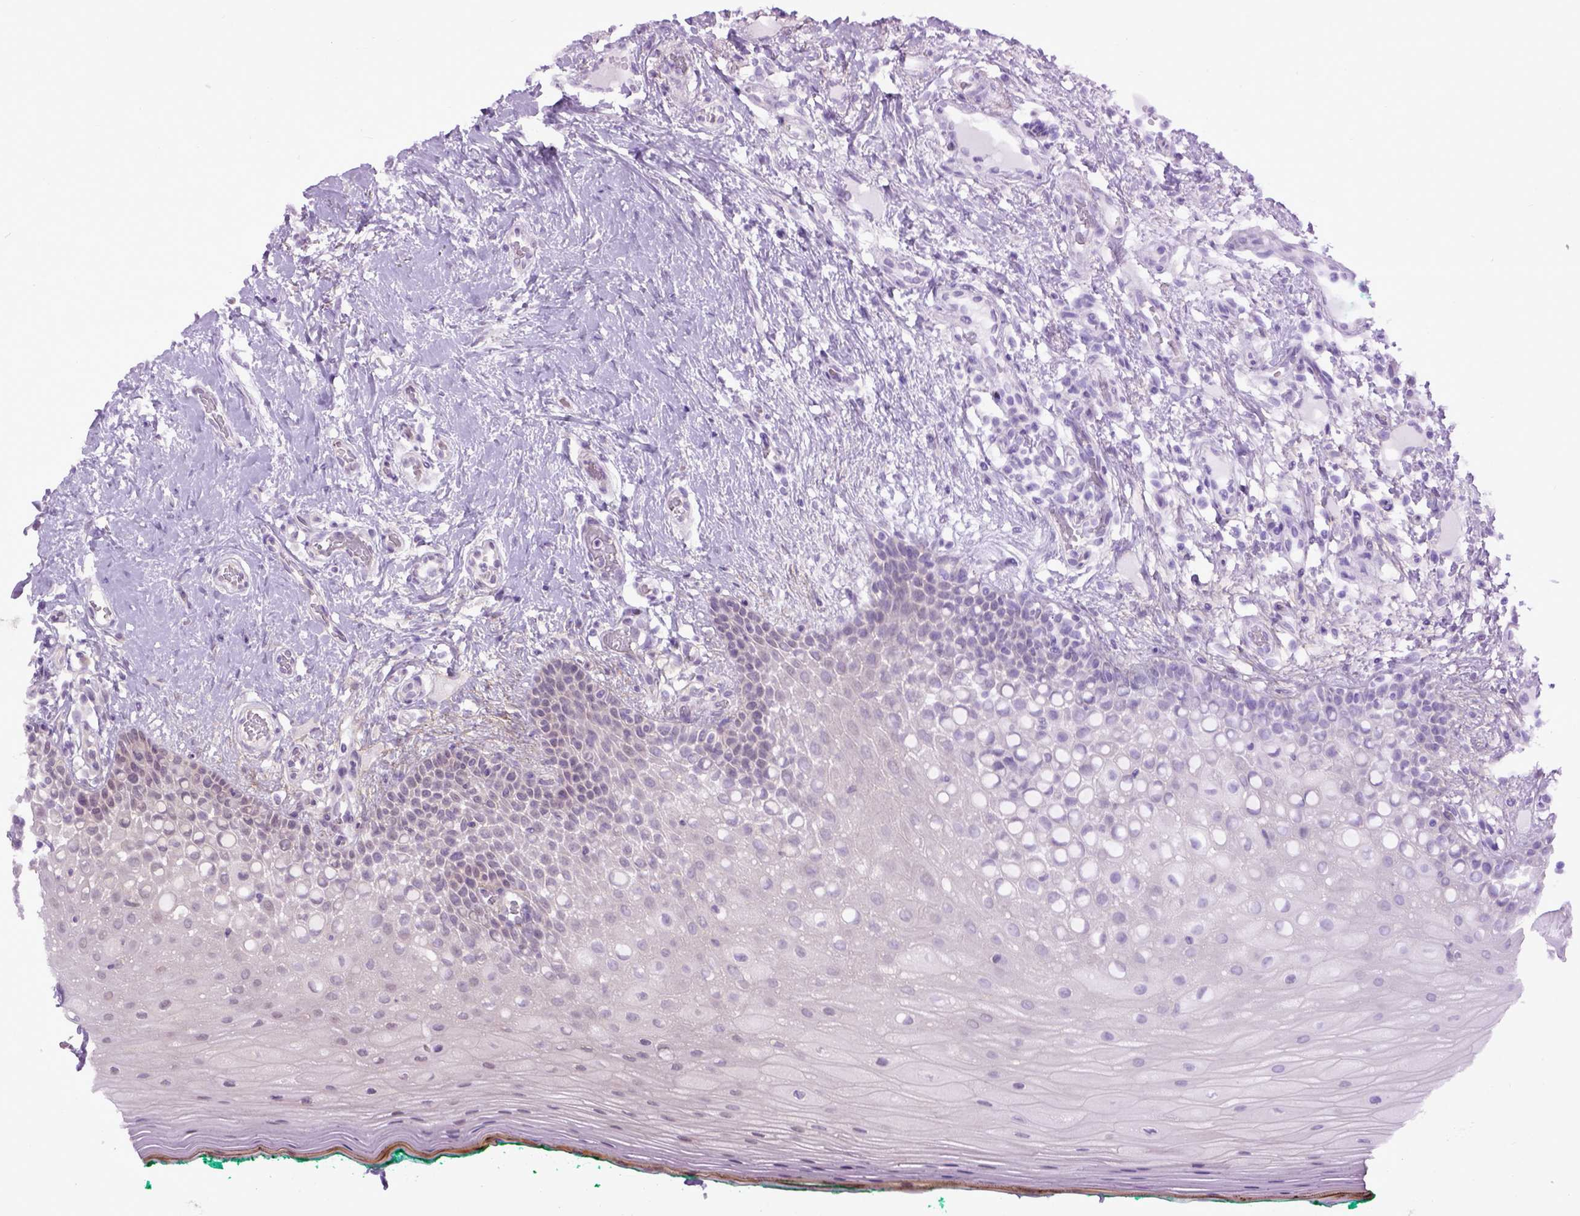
{"staining": {"intensity": "negative", "quantity": "none", "location": "none"}, "tissue": "oral mucosa", "cell_type": "Squamous epithelial cells", "image_type": "normal", "snomed": [{"axis": "morphology", "description": "Normal tissue, NOS"}, {"axis": "topography", "description": "Oral tissue"}], "caption": "This is a photomicrograph of IHC staining of normal oral mucosa, which shows no positivity in squamous epithelial cells.", "gene": "EMILIN3", "patient": {"sex": "female", "age": 83}}